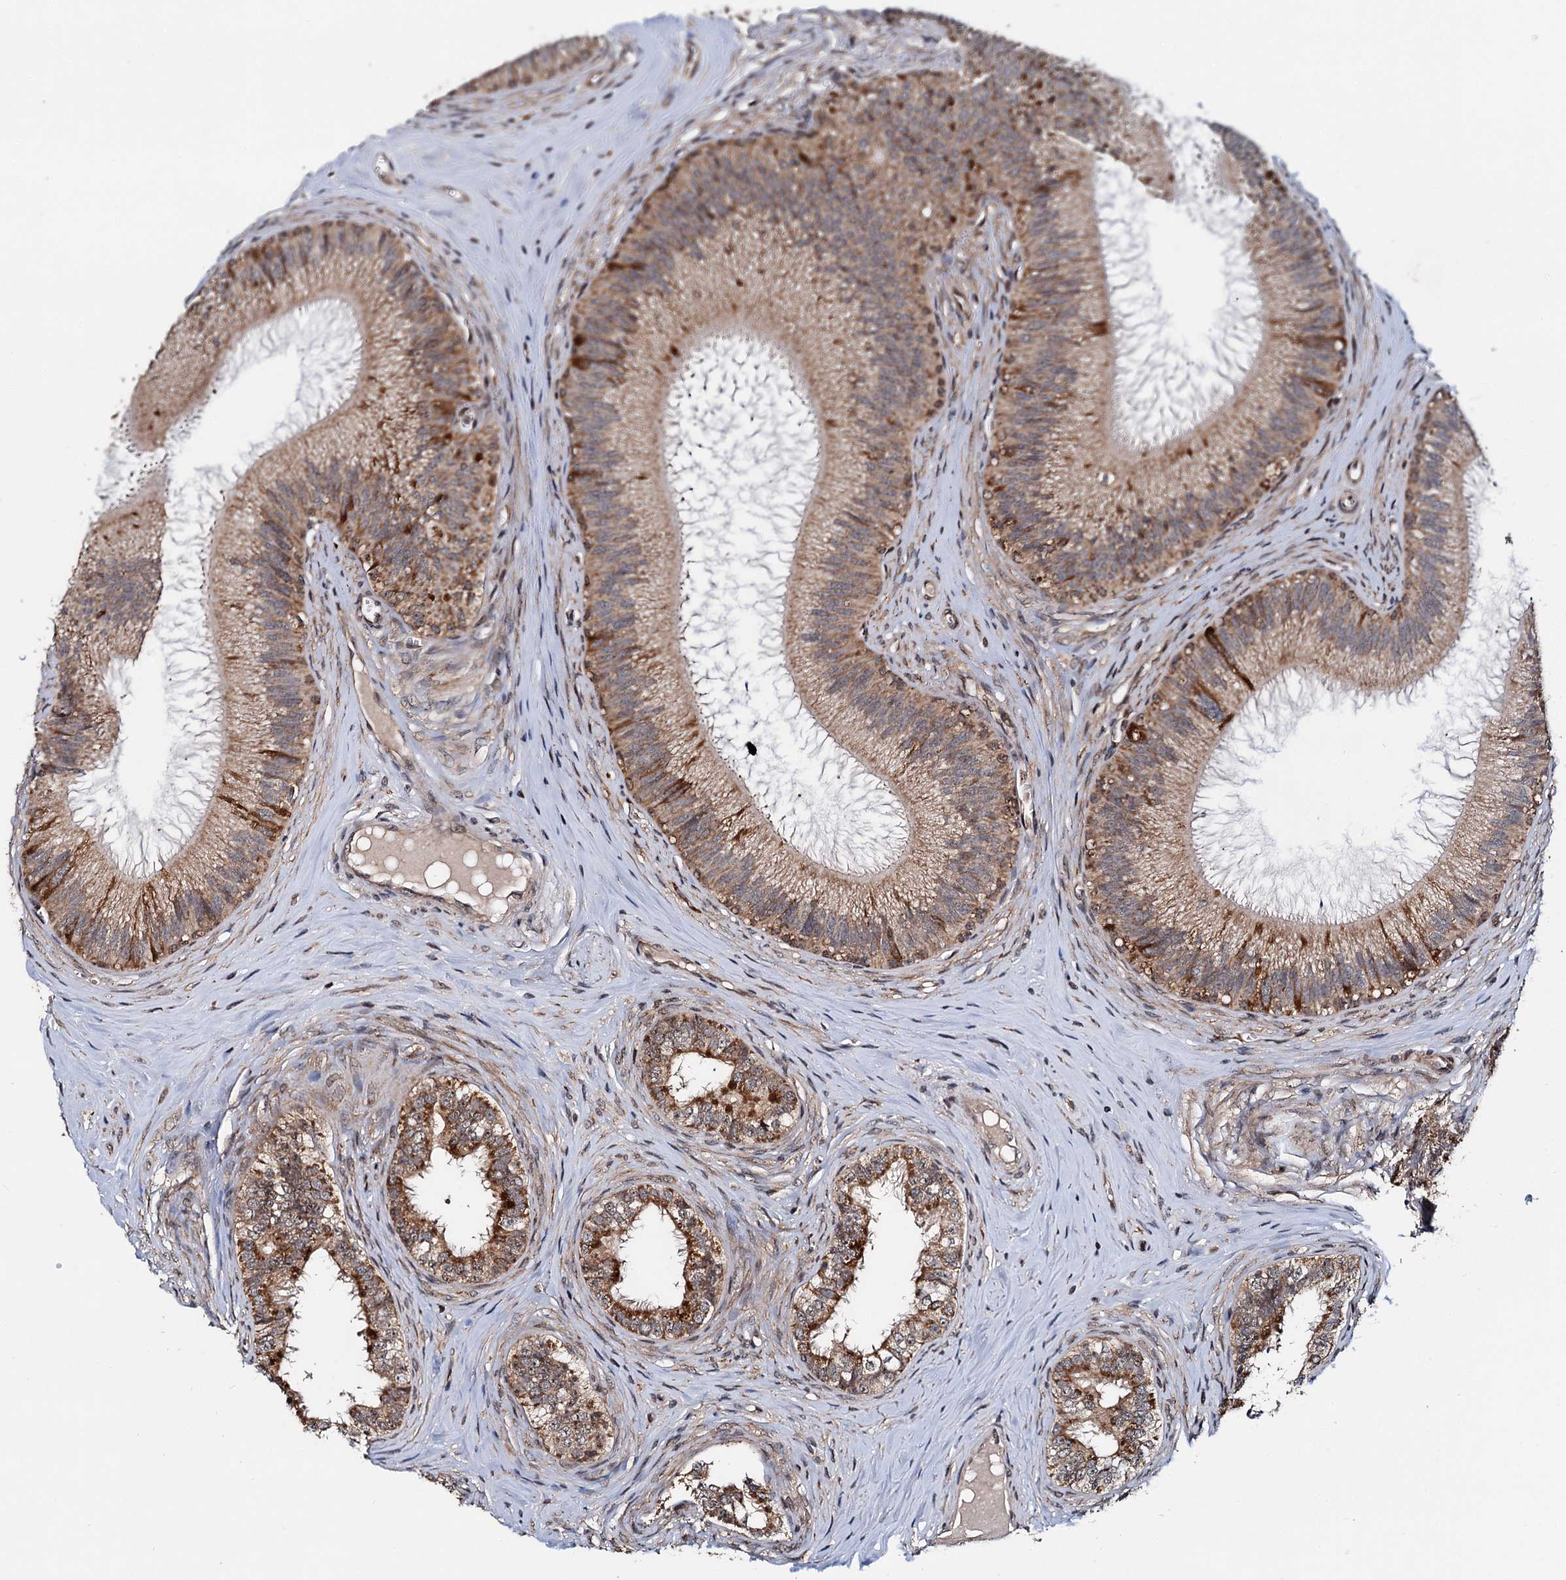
{"staining": {"intensity": "strong", "quantity": ">75%", "location": "cytoplasmic/membranous"}, "tissue": "epididymis", "cell_type": "Glandular cells", "image_type": "normal", "snomed": [{"axis": "morphology", "description": "Normal tissue, NOS"}, {"axis": "topography", "description": "Epididymis"}], "caption": "Protein expression analysis of normal human epididymis reveals strong cytoplasmic/membranous positivity in approximately >75% of glandular cells. The staining was performed using DAB (3,3'-diaminobenzidine), with brown indicating positive protein expression. Nuclei are stained blue with hematoxylin.", "gene": "CEP76", "patient": {"sex": "male", "age": 46}}